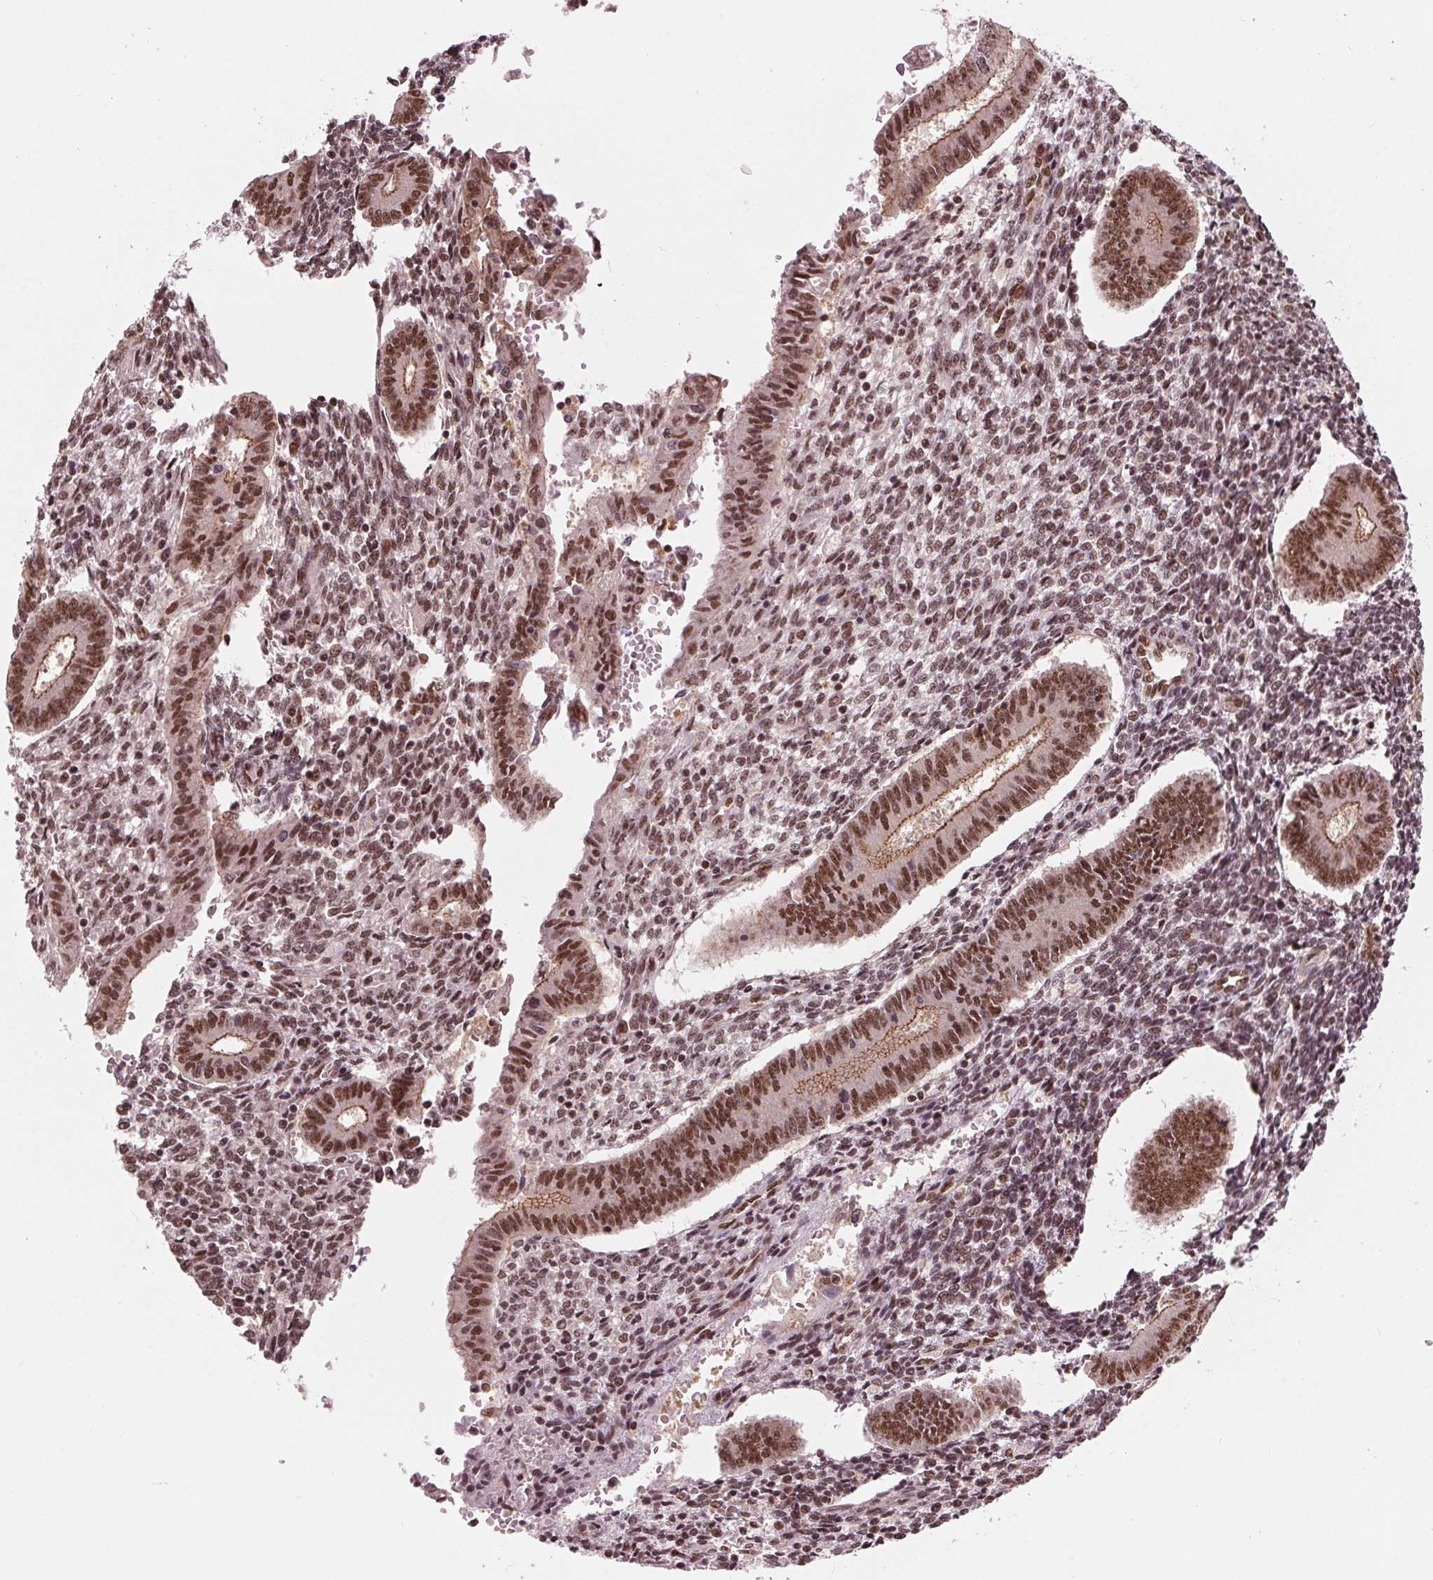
{"staining": {"intensity": "moderate", "quantity": "25%-75%", "location": "nuclear"}, "tissue": "endometrium", "cell_type": "Cells in endometrial stroma", "image_type": "normal", "snomed": [{"axis": "morphology", "description": "Normal tissue, NOS"}, {"axis": "topography", "description": "Endometrium"}], "caption": "Endometrium stained with DAB (3,3'-diaminobenzidine) immunohistochemistry (IHC) demonstrates medium levels of moderate nuclear staining in about 25%-75% of cells in endometrial stroma.", "gene": "LSM2", "patient": {"sex": "female", "age": 40}}